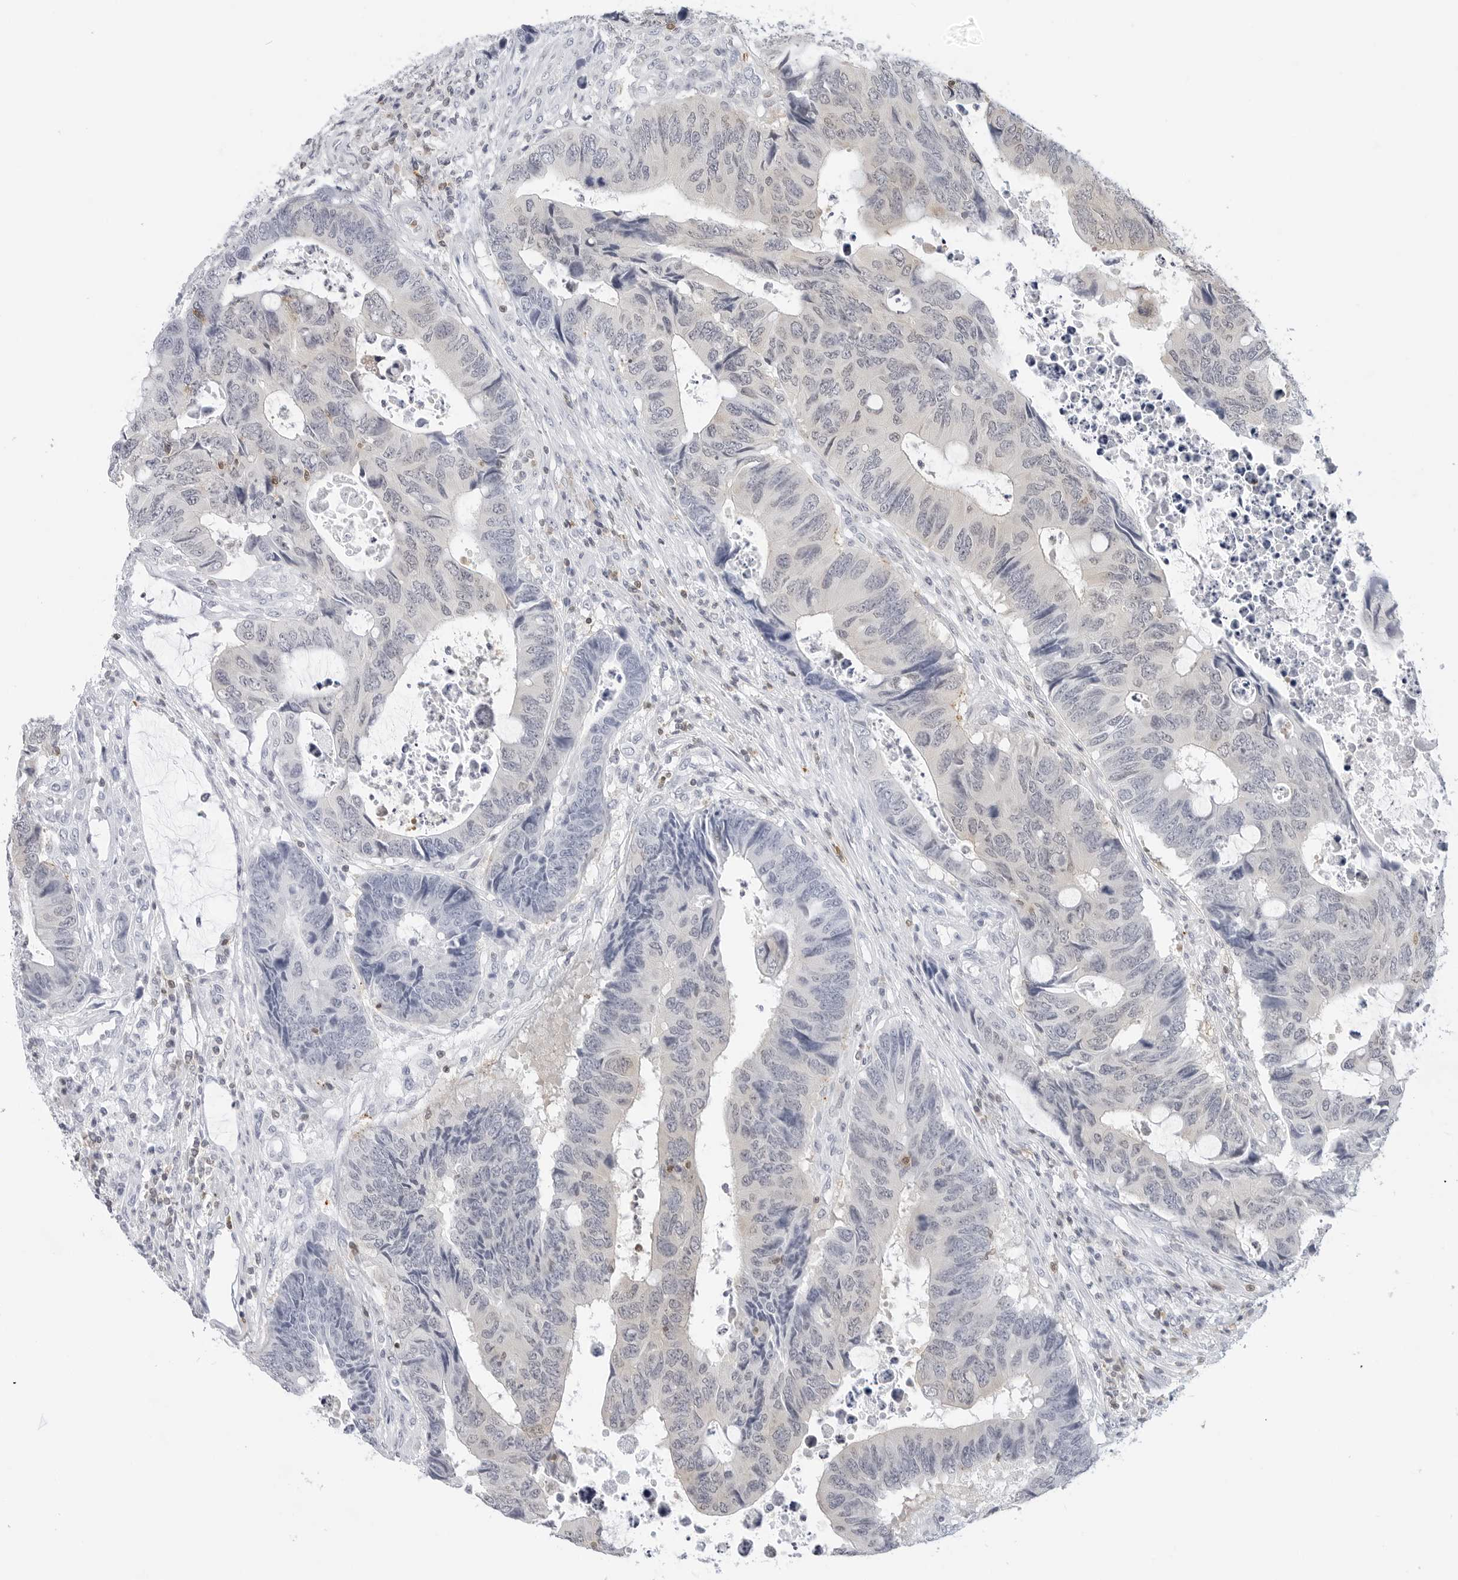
{"staining": {"intensity": "negative", "quantity": "none", "location": "none"}, "tissue": "colorectal cancer", "cell_type": "Tumor cells", "image_type": "cancer", "snomed": [{"axis": "morphology", "description": "Adenocarcinoma, NOS"}, {"axis": "topography", "description": "Rectum"}], "caption": "Immunohistochemistry (IHC) photomicrograph of neoplastic tissue: human colorectal adenocarcinoma stained with DAB (3,3'-diaminobenzidine) exhibits no significant protein positivity in tumor cells.", "gene": "SLC9A3R1", "patient": {"sex": "male", "age": 84}}